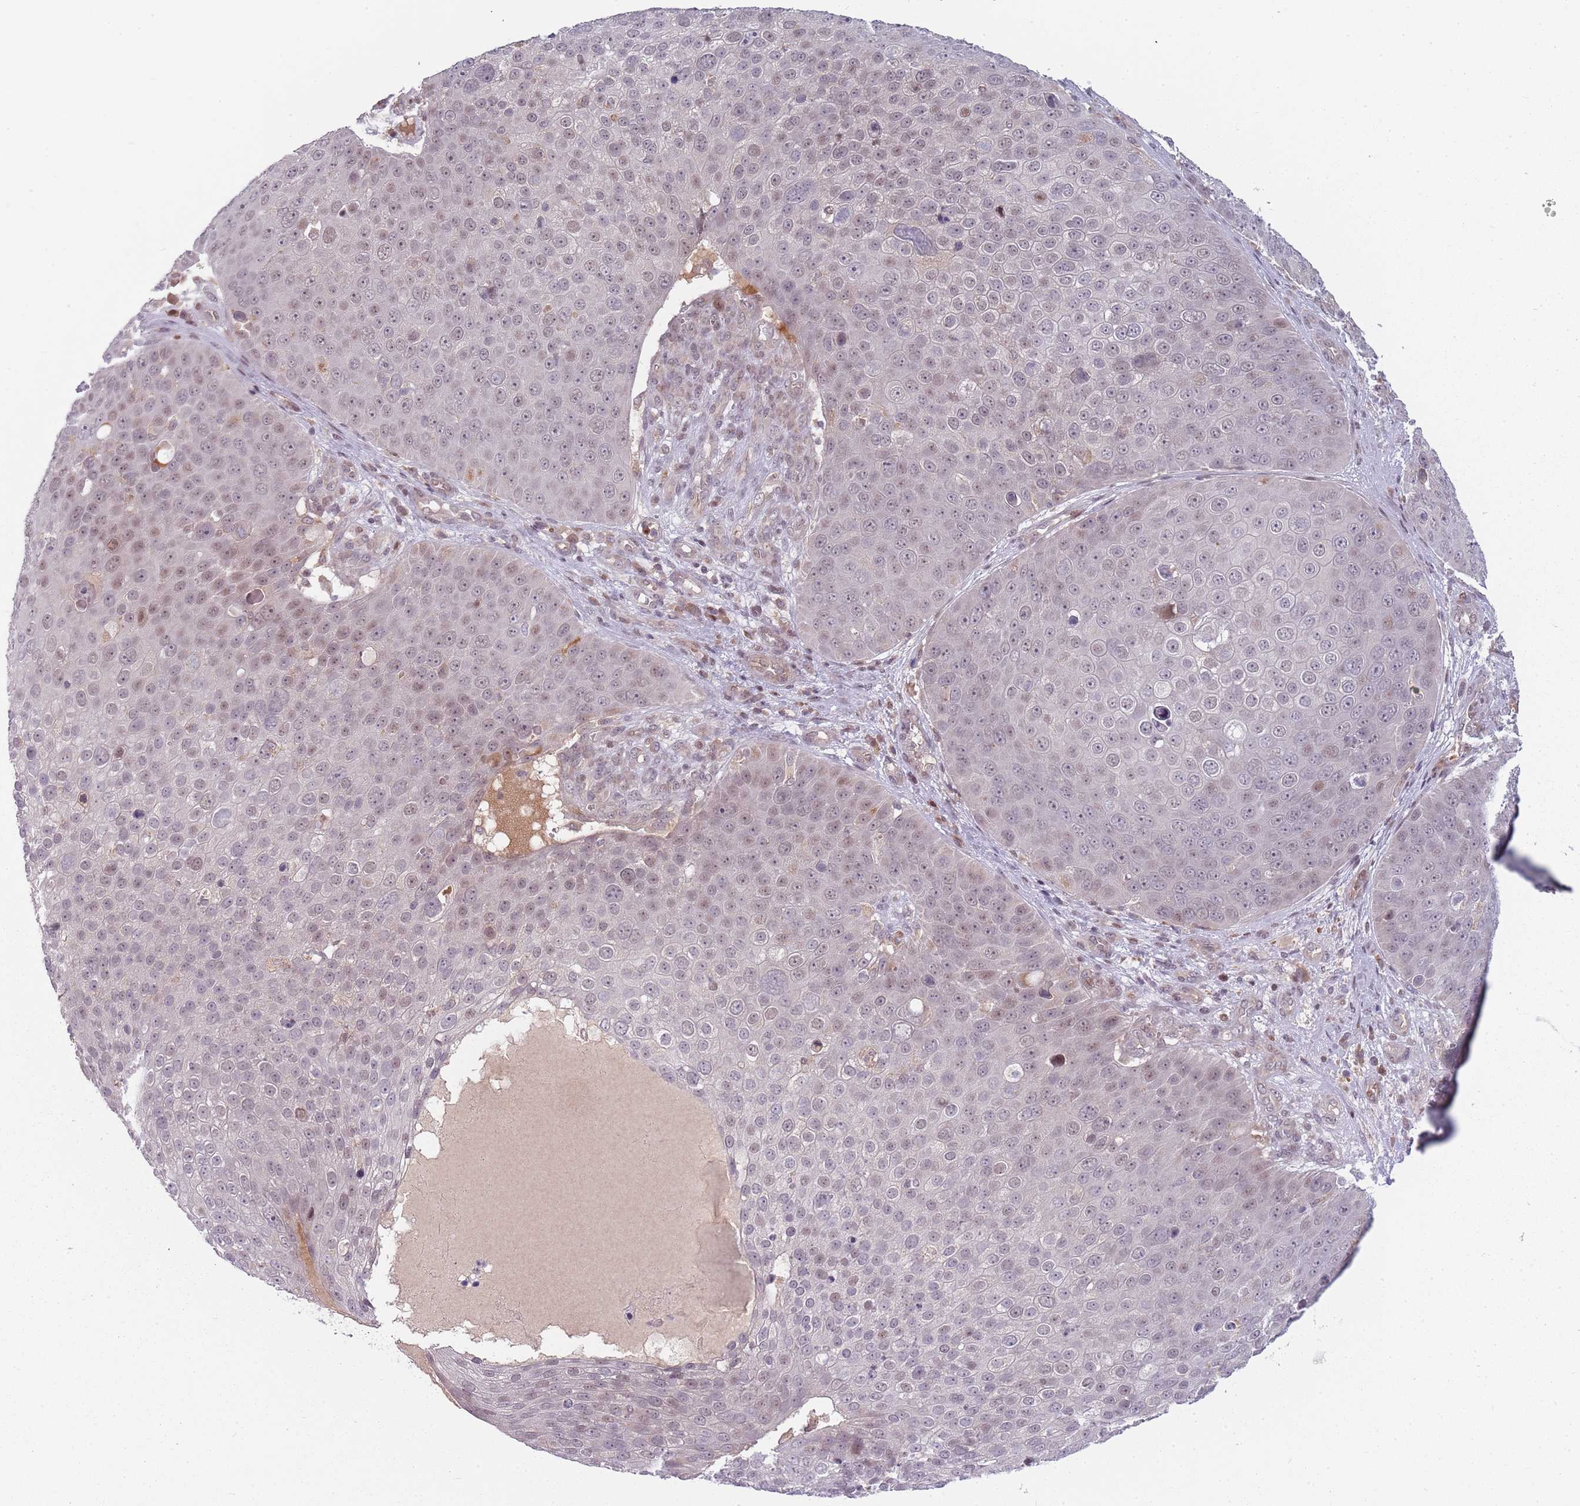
{"staining": {"intensity": "weak", "quantity": "25%-75%", "location": "nuclear"}, "tissue": "skin cancer", "cell_type": "Tumor cells", "image_type": "cancer", "snomed": [{"axis": "morphology", "description": "Squamous cell carcinoma, NOS"}, {"axis": "topography", "description": "Skin"}], "caption": "IHC of skin squamous cell carcinoma exhibits low levels of weak nuclear expression in approximately 25%-75% of tumor cells.", "gene": "ADGRG1", "patient": {"sex": "male", "age": 71}}